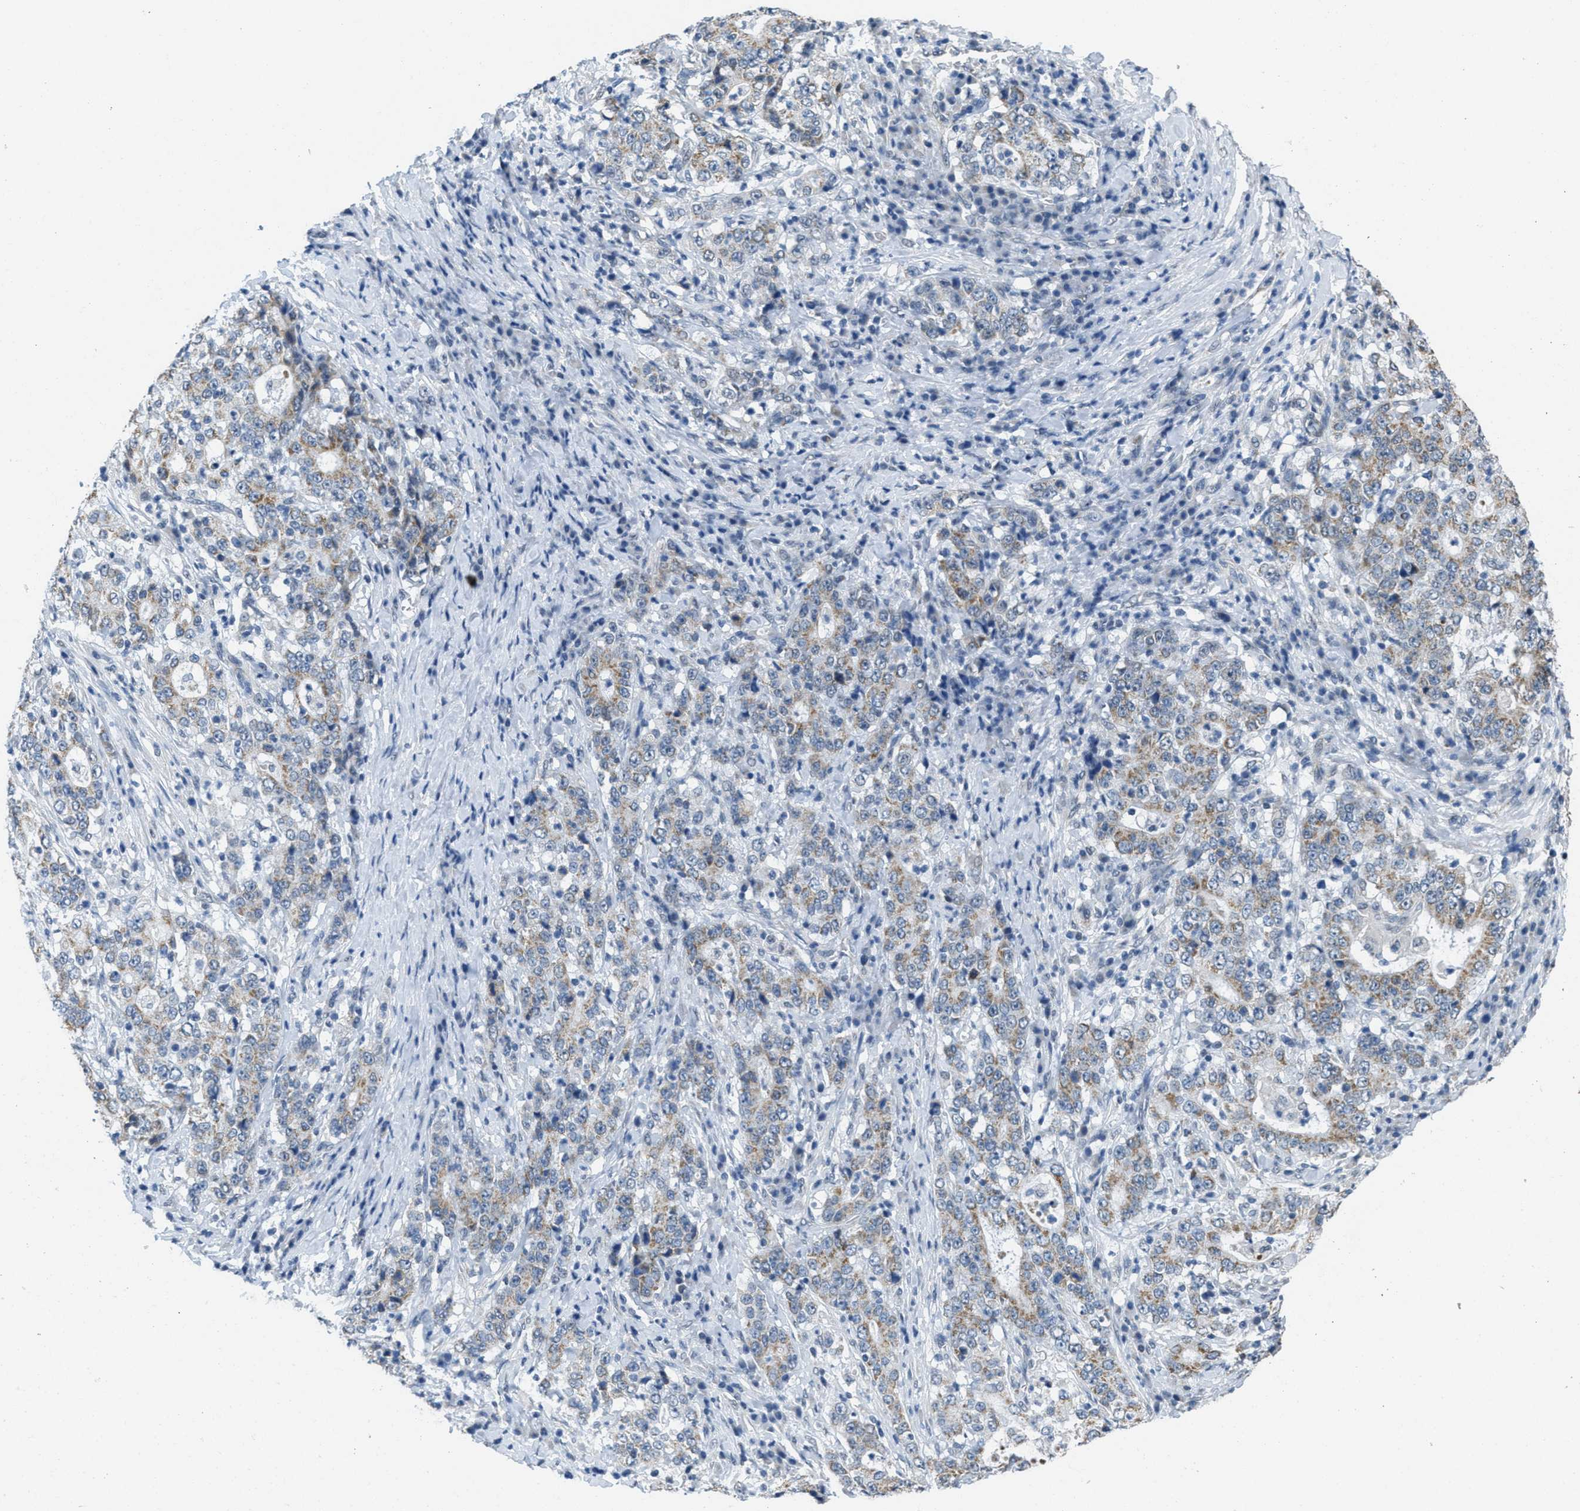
{"staining": {"intensity": "weak", "quantity": ">75%", "location": "cytoplasmic/membranous"}, "tissue": "stomach cancer", "cell_type": "Tumor cells", "image_type": "cancer", "snomed": [{"axis": "morphology", "description": "Normal tissue, NOS"}, {"axis": "morphology", "description": "Adenocarcinoma, NOS"}, {"axis": "topography", "description": "Stomach, upper"}, {"axis": "topography", "description": "Stomach"}], "caption": "Tumor cells demonstrate low levels of weak cytoplasmic/membranous staining in about >75% of cells in human stomach cancer. (Brightfield microscopy of DAB IHC at high magnification).", "gene": "TOMM70", "patient": {"sex": "male", "age": 59}}